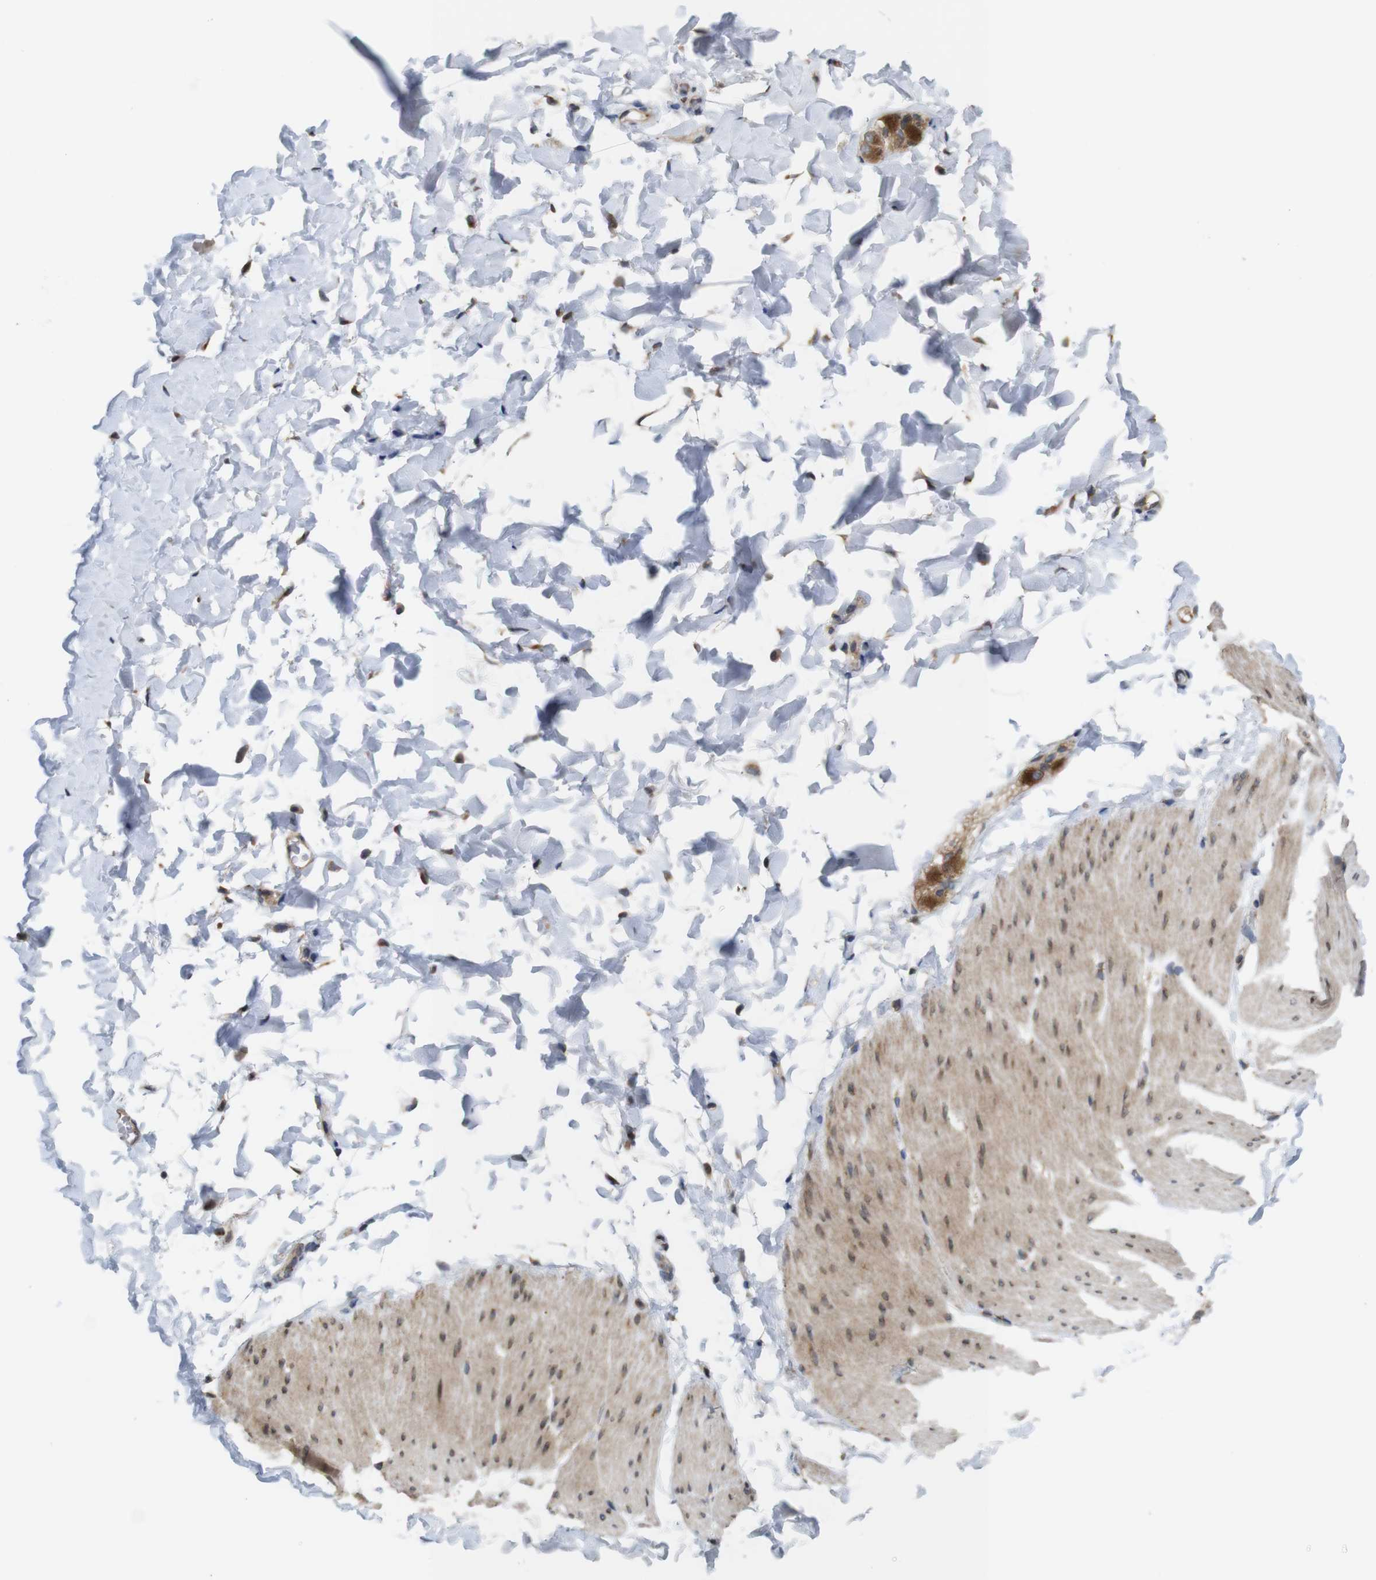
{"staining": {"intensity": "weak", "quantity": "25%-75%", "location": "cytoplasmic/membranous,nuclear"}, "tissue": "smooth muscle", "cell_type": "Smooth muscle cells", "image_type": "normal", "snomed": [{"axis": "morphology", "description": "Normal tissue, NOS"}, {"axis": "topography", "description": "Smooth muscle"}, {"axis": "topography", "description": "Colon"}], "caption": "Protein expression analysis of normal human smooth muscle reveals weak cytoplasmic/membranous,nuclear positivity in about 25%-75% of smooth muscle cells. The protein of interest is stained brown, and the nuclei are stained in blue (DAB (3,3'-diaminobenzidine) IHC with brightfield microscopy, high magnification).", "gene": "EFCAB14", "patient": {"sex": "male", "age": 67}}